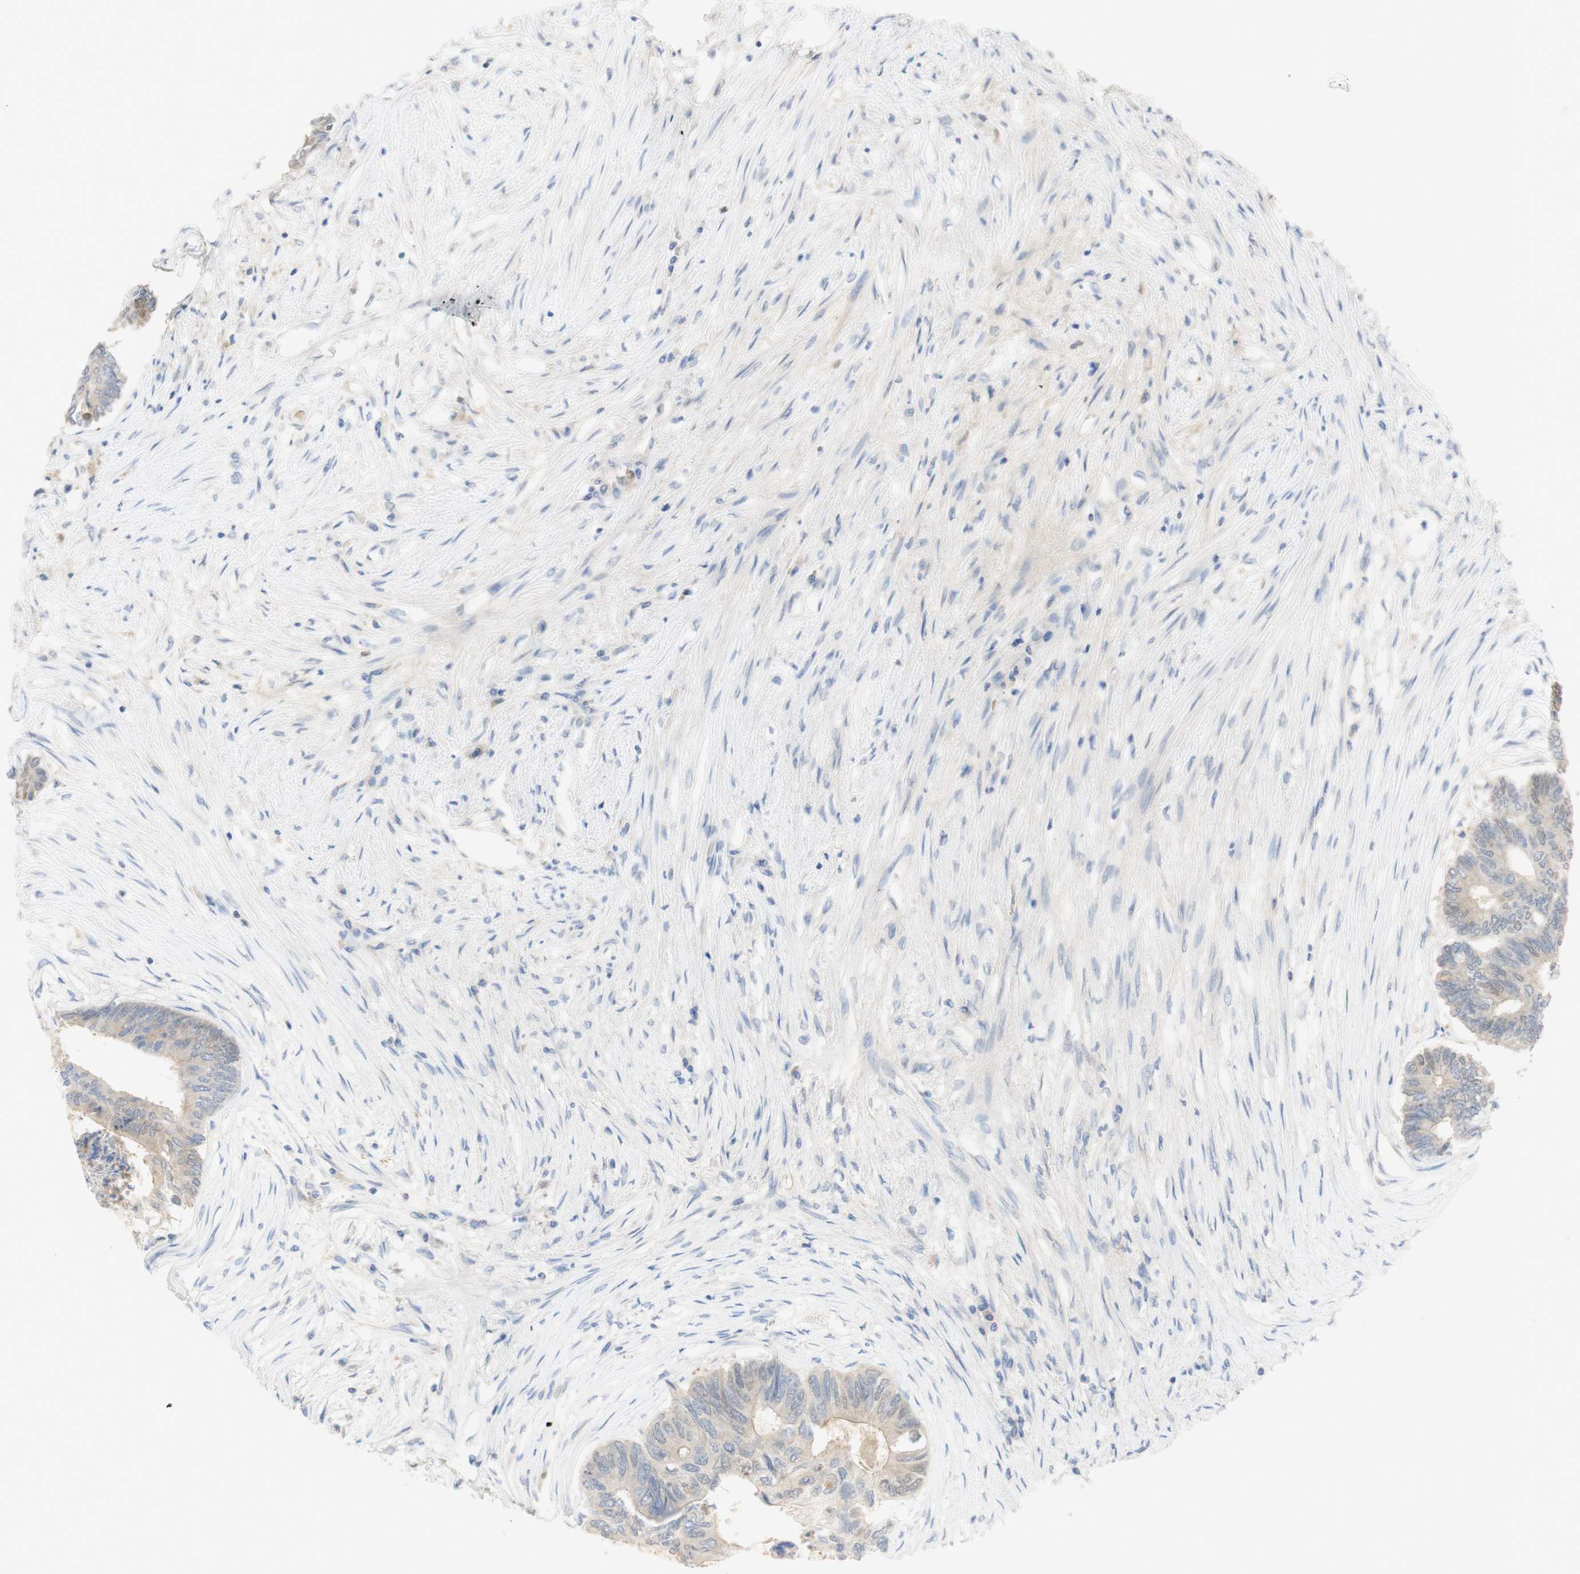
{"staining": {"intensity": "weak", "quantity": "25%-75%", "location": "nuclear"}, "tissue": "colorectal cancer", "cell_type": "Tumor cells", "image_type": "cancer", "snomed": [{"axis": "morphology", "description": "Adenocarcinoma, NOS"}, {"axis": "topography", "description": "Rectum"}], "caption": "Immunohistochemical staining of human colorectal cancer demonstrates low levels of weak nuclear protein expression in about 25%-75% of tumor cells. (Stains: DAB (3,3'-diaminobenzidine) in brown, nuclei in blue, Microscopy: brightfield microscopy at high magnification).", "gene": "SELENBP1", "patient": {"sex": "male", "age": 63}}